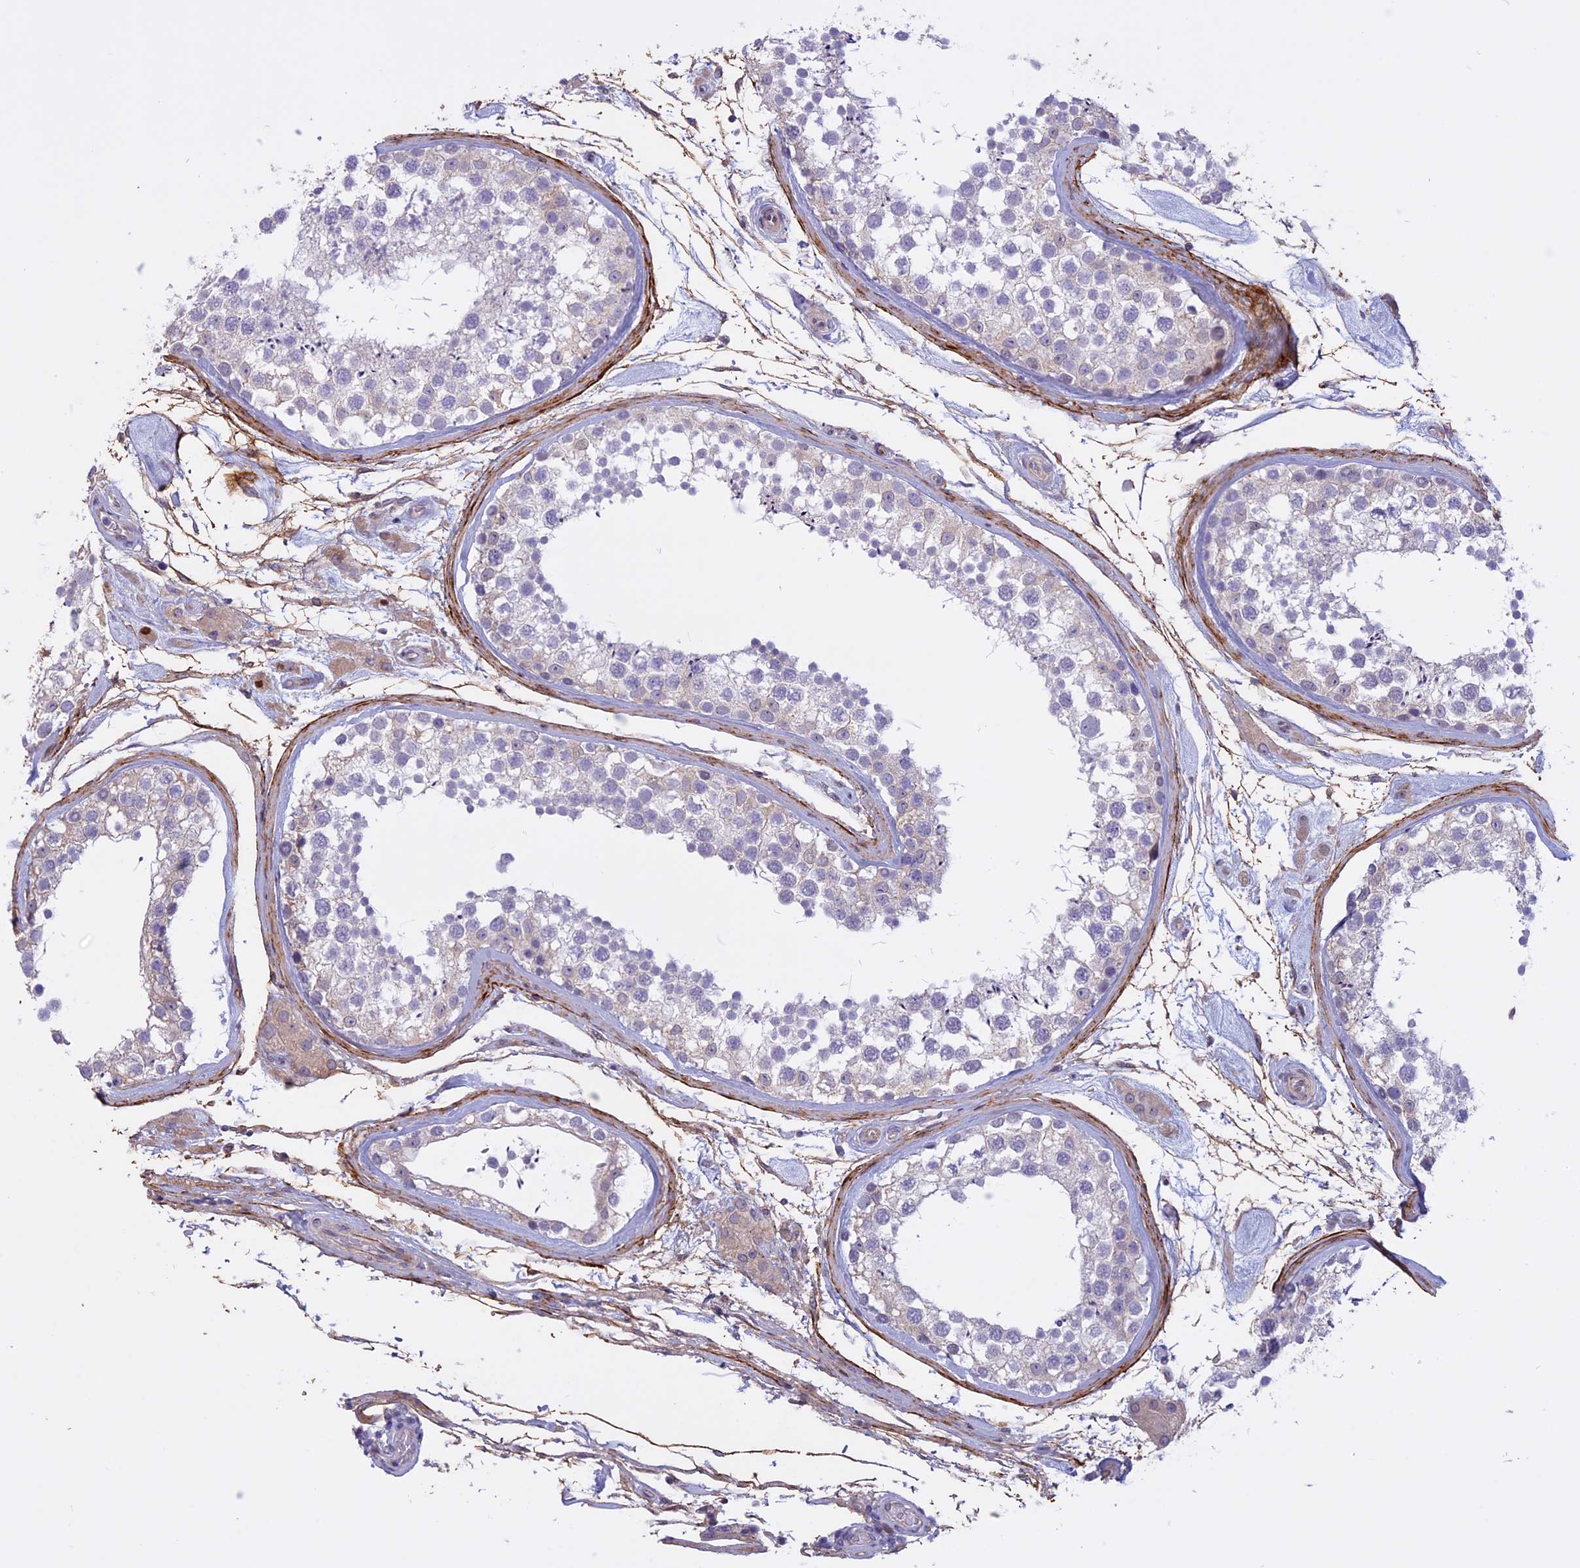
{"staining": {"intensity": "negative", "quantity": "none", "location": "none"}, "tissue": "testis", "cell_type": "Cells in seminiferous ducts", "image_type": "normal", "snomed": [{"axis": "morphology", "description": "Normal tissue, NOS"}, {"axis": "topography", "description": "Testis"}], "caption": "Image shows no protein staining in cells in seminiferous ducts of normal testis. The staining is performed using DAB brown chromogen with nuclei counter-stained in using hematoxylin.", "gene": "SPHKAP", "patient": {"sex": "male", "age": 46}}